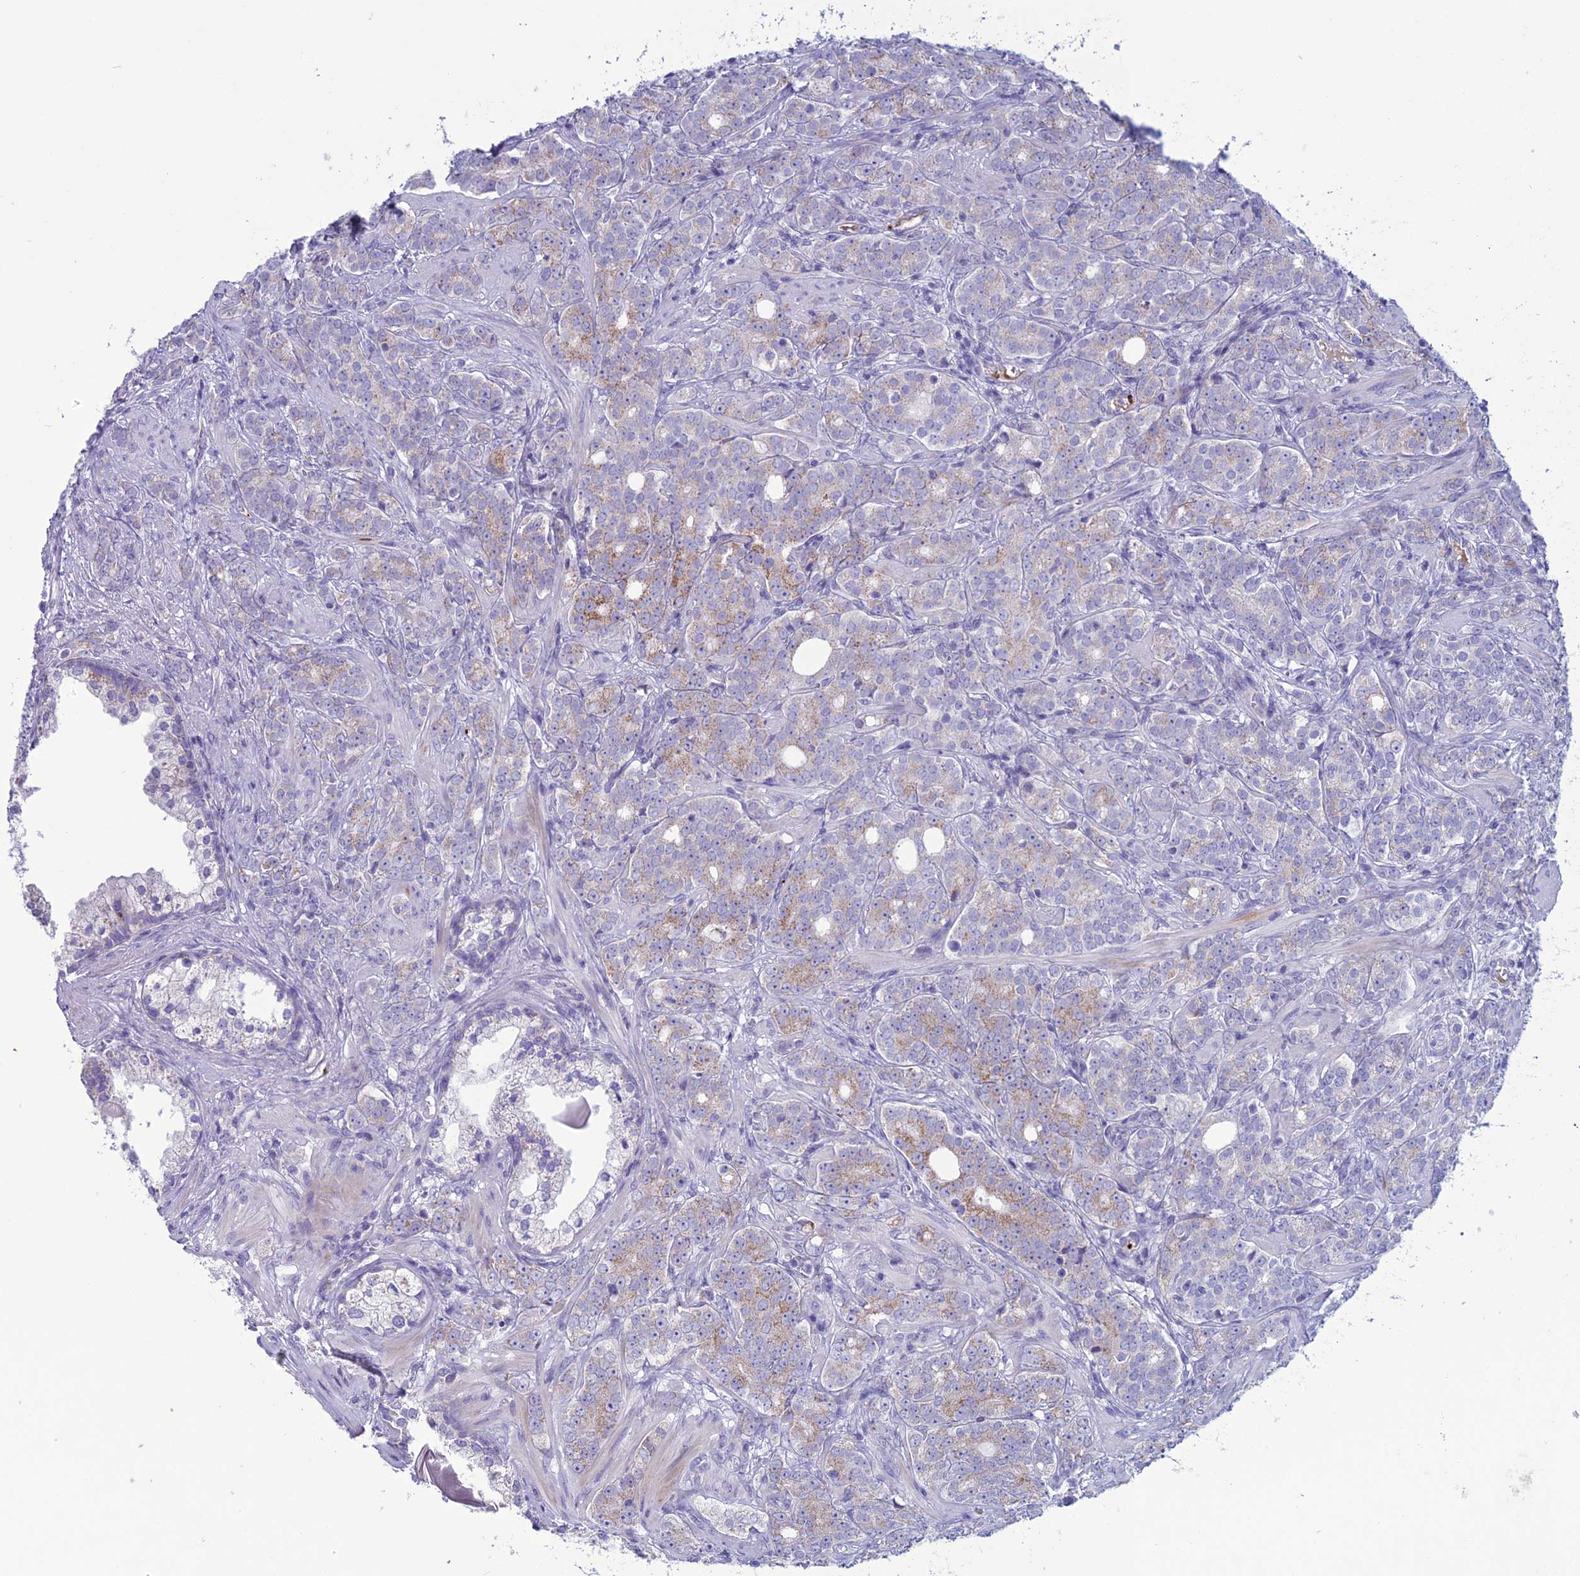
{"staining": {"intensity": "moderate", "quantity": "<25%", "location": "cytoplasmic/membranous"}, "tissue": "prostate cancer", "cell_type": "Tumor cells", "image_type": "cancer", "snomed": [{"axis": "morphology", "description": "Adenocarcinoma, High grade"}, {"axis": "topography", "description": "Prostate"}], "caption": "Protein staining displays moderate cytoplasmic/membranous staining in about <25% of tumor cells in high-grade adenocarcinoma (prostate).", "gene": "C21orf140", "patient": {"sex": "male", "age": 64}}